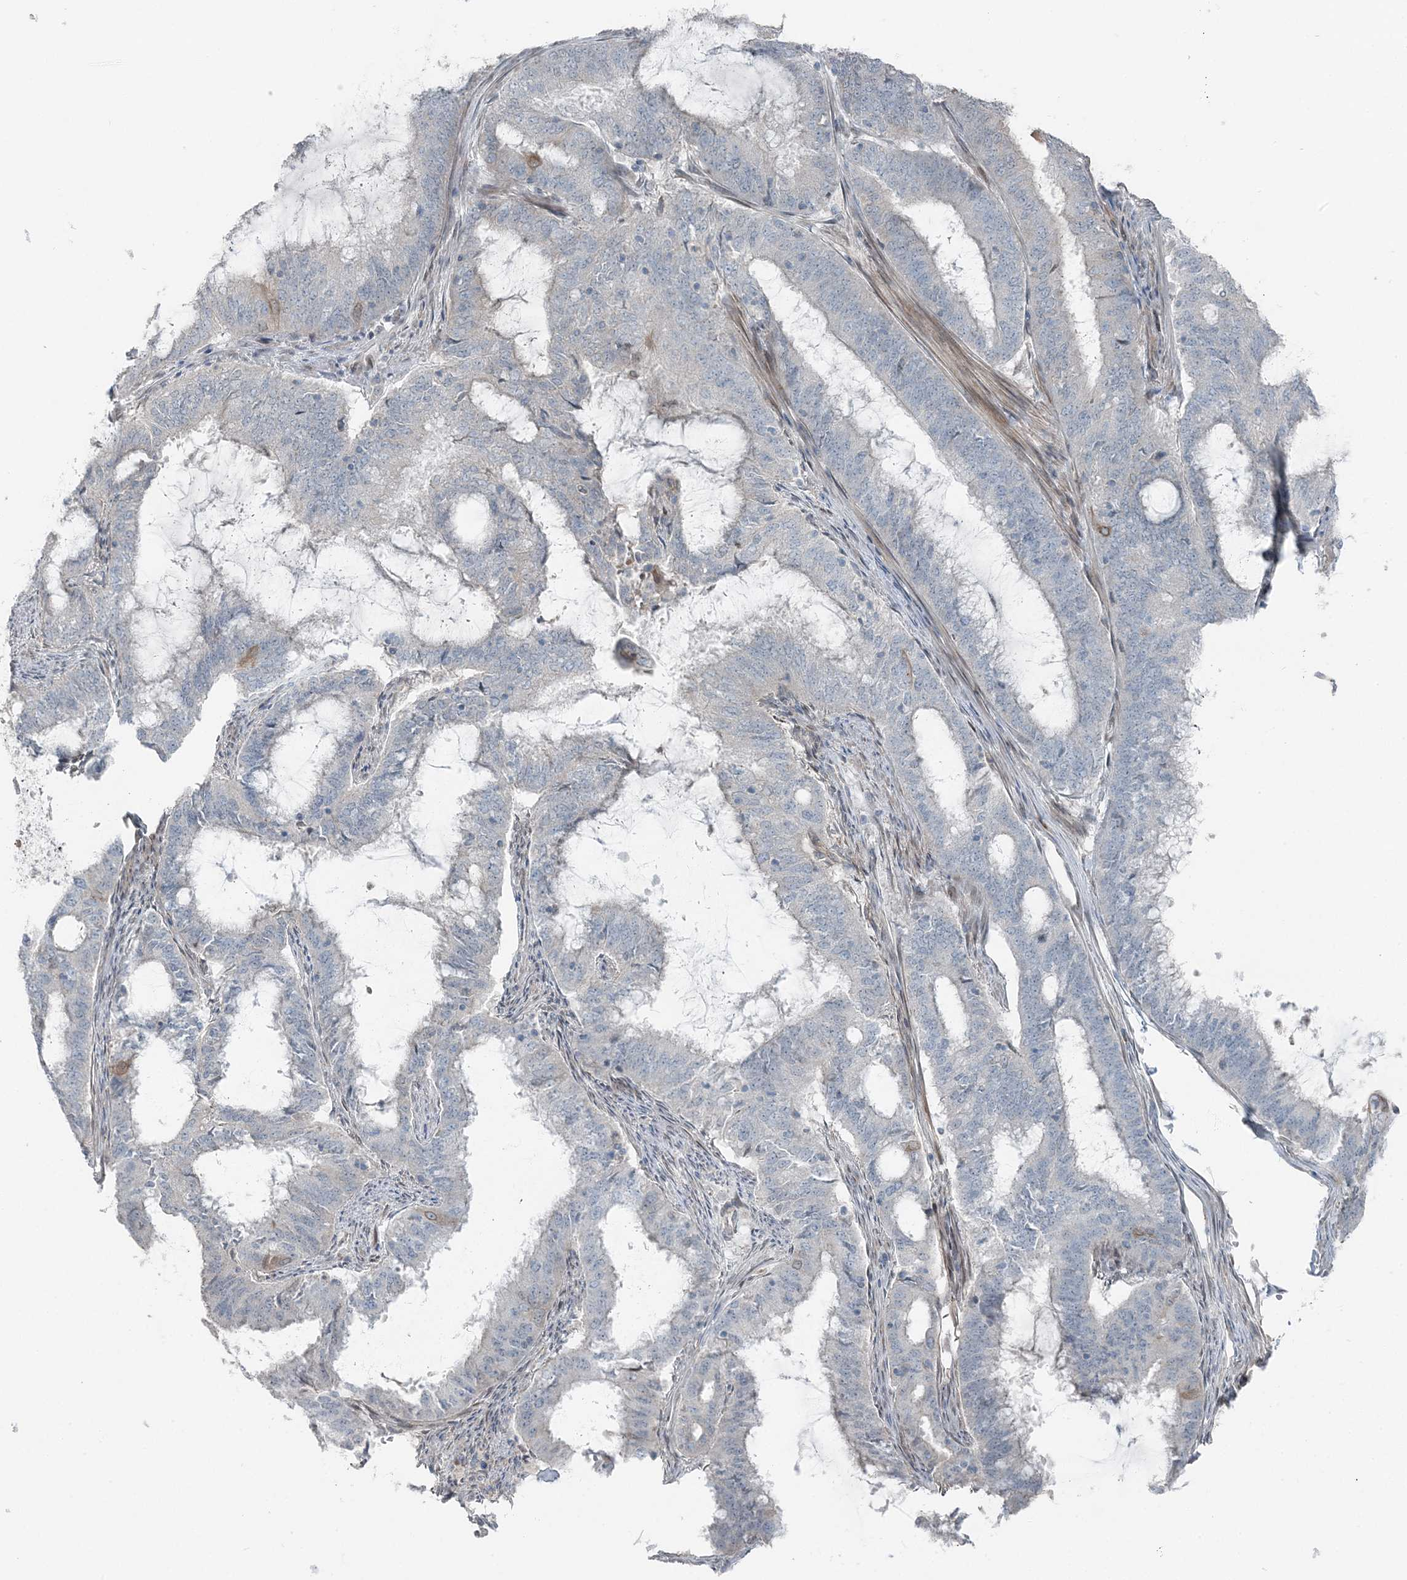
{"staining": {"intensity": "negative", "quantity": "none", "location": "none"}, "tissue": "endometrial cancer", "cell_type": "Tumor cells", "image_type": "cancer", "snomed": [{"axis": "morphology", "description": "Adenocarcinoma, NOS"}, {"axis": "topography", "description": "Endometrium"}], "caption": "An immunohistochemistry micrograph of endometrial cancer is shown. There is no staining in tumor cells of endometrial cancer.", "gene": "FBXL17", "patient": {"sex": "female", "age": 51}}